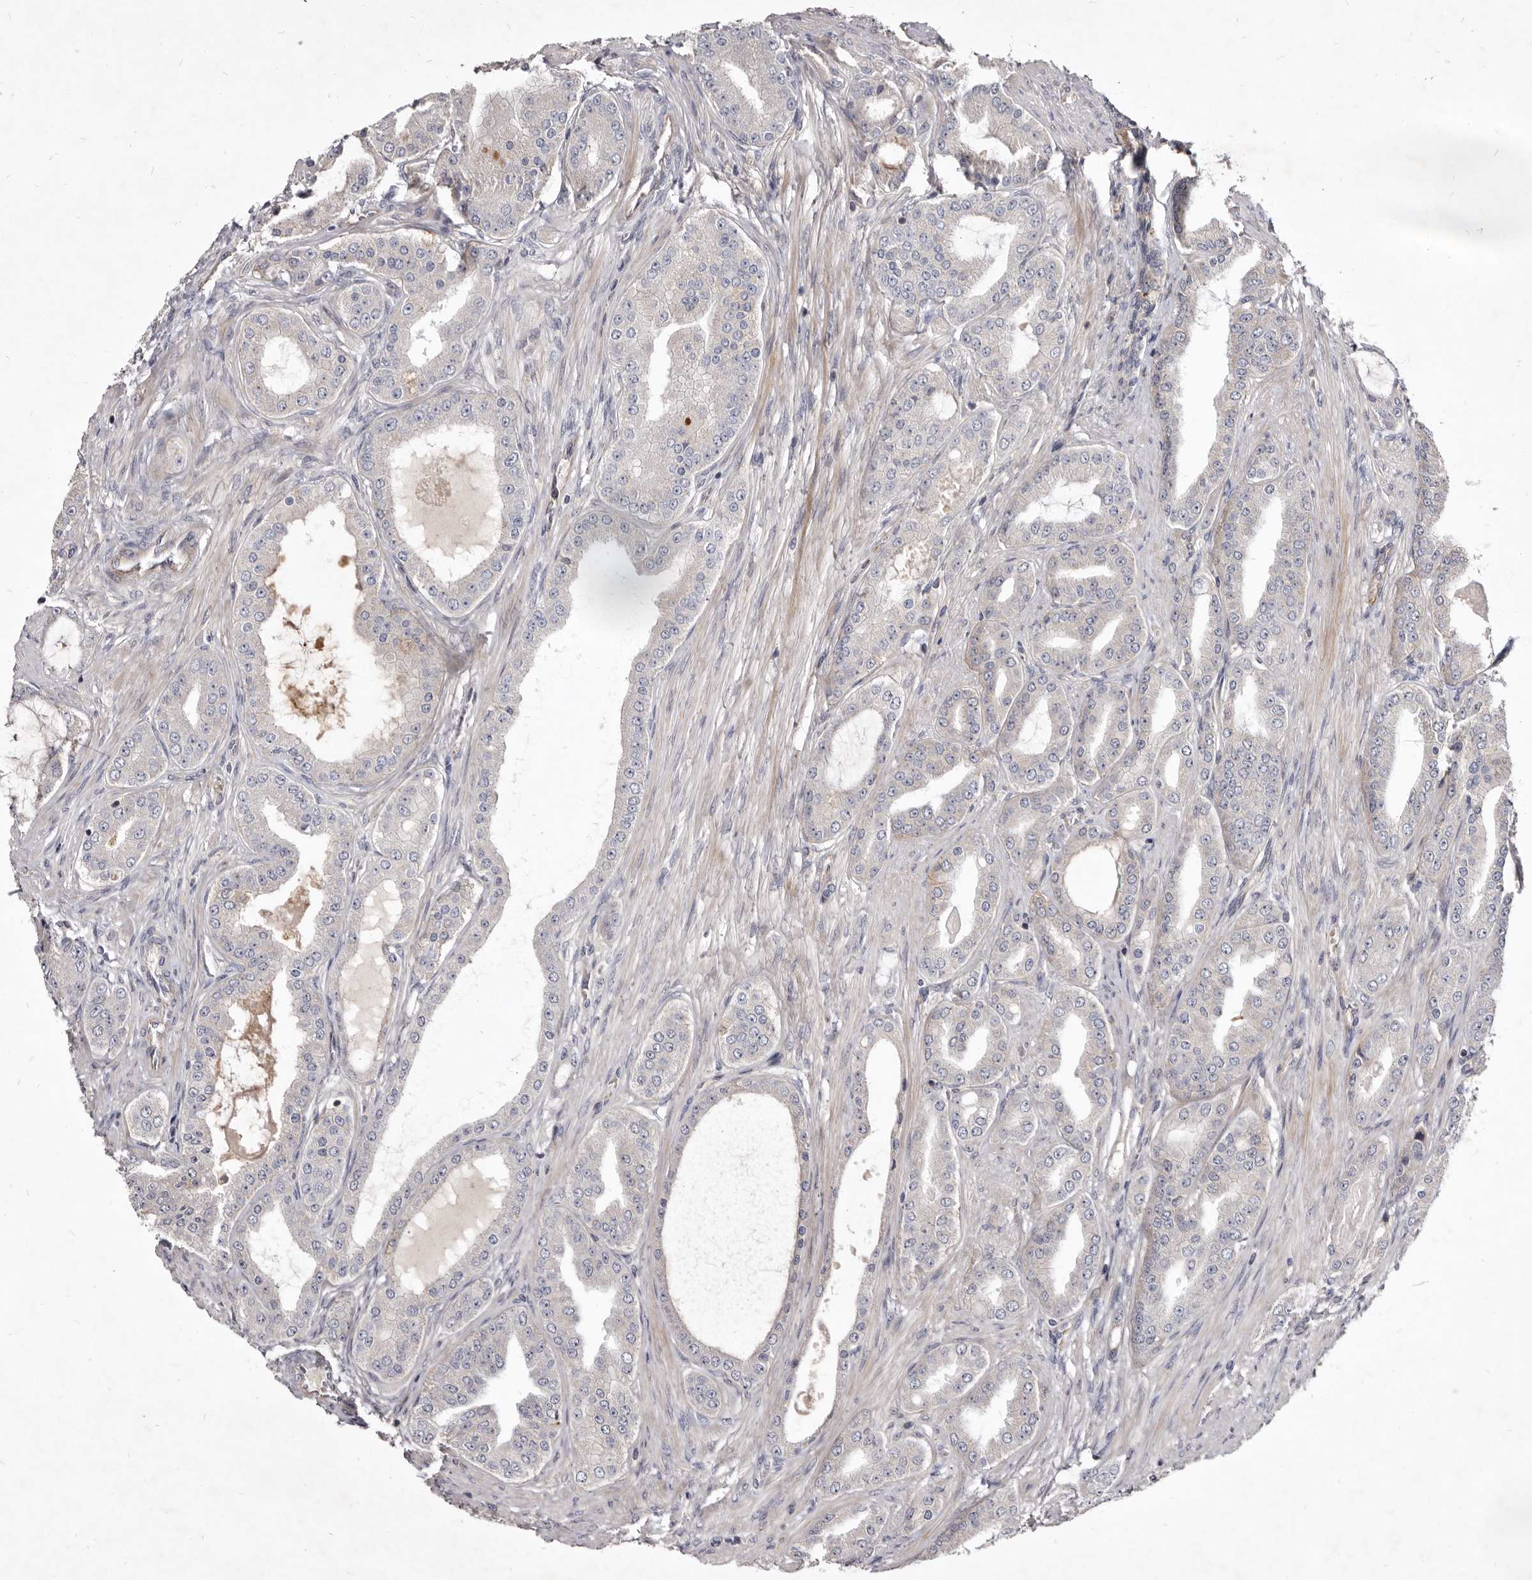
{"staining": {"intensity": "negative", "quantity": "none", "location": "none"}, "tissue": "prostate cancer", "cell_type": "Tumor cells", "image_type": "cancer", "snomed": [{"axis": "morphology", "description": "Adenocarcinoma, High grade"}, {"axis": "topography", "description": "Prostate"}], "caption": "This is an immunohistochemistry image of human prostate cancer (high-grade adenocarcinoma). There is no positivity in tumor cells.", "gene": "FAS", "patient": {"sex": "male", "age": 60}}